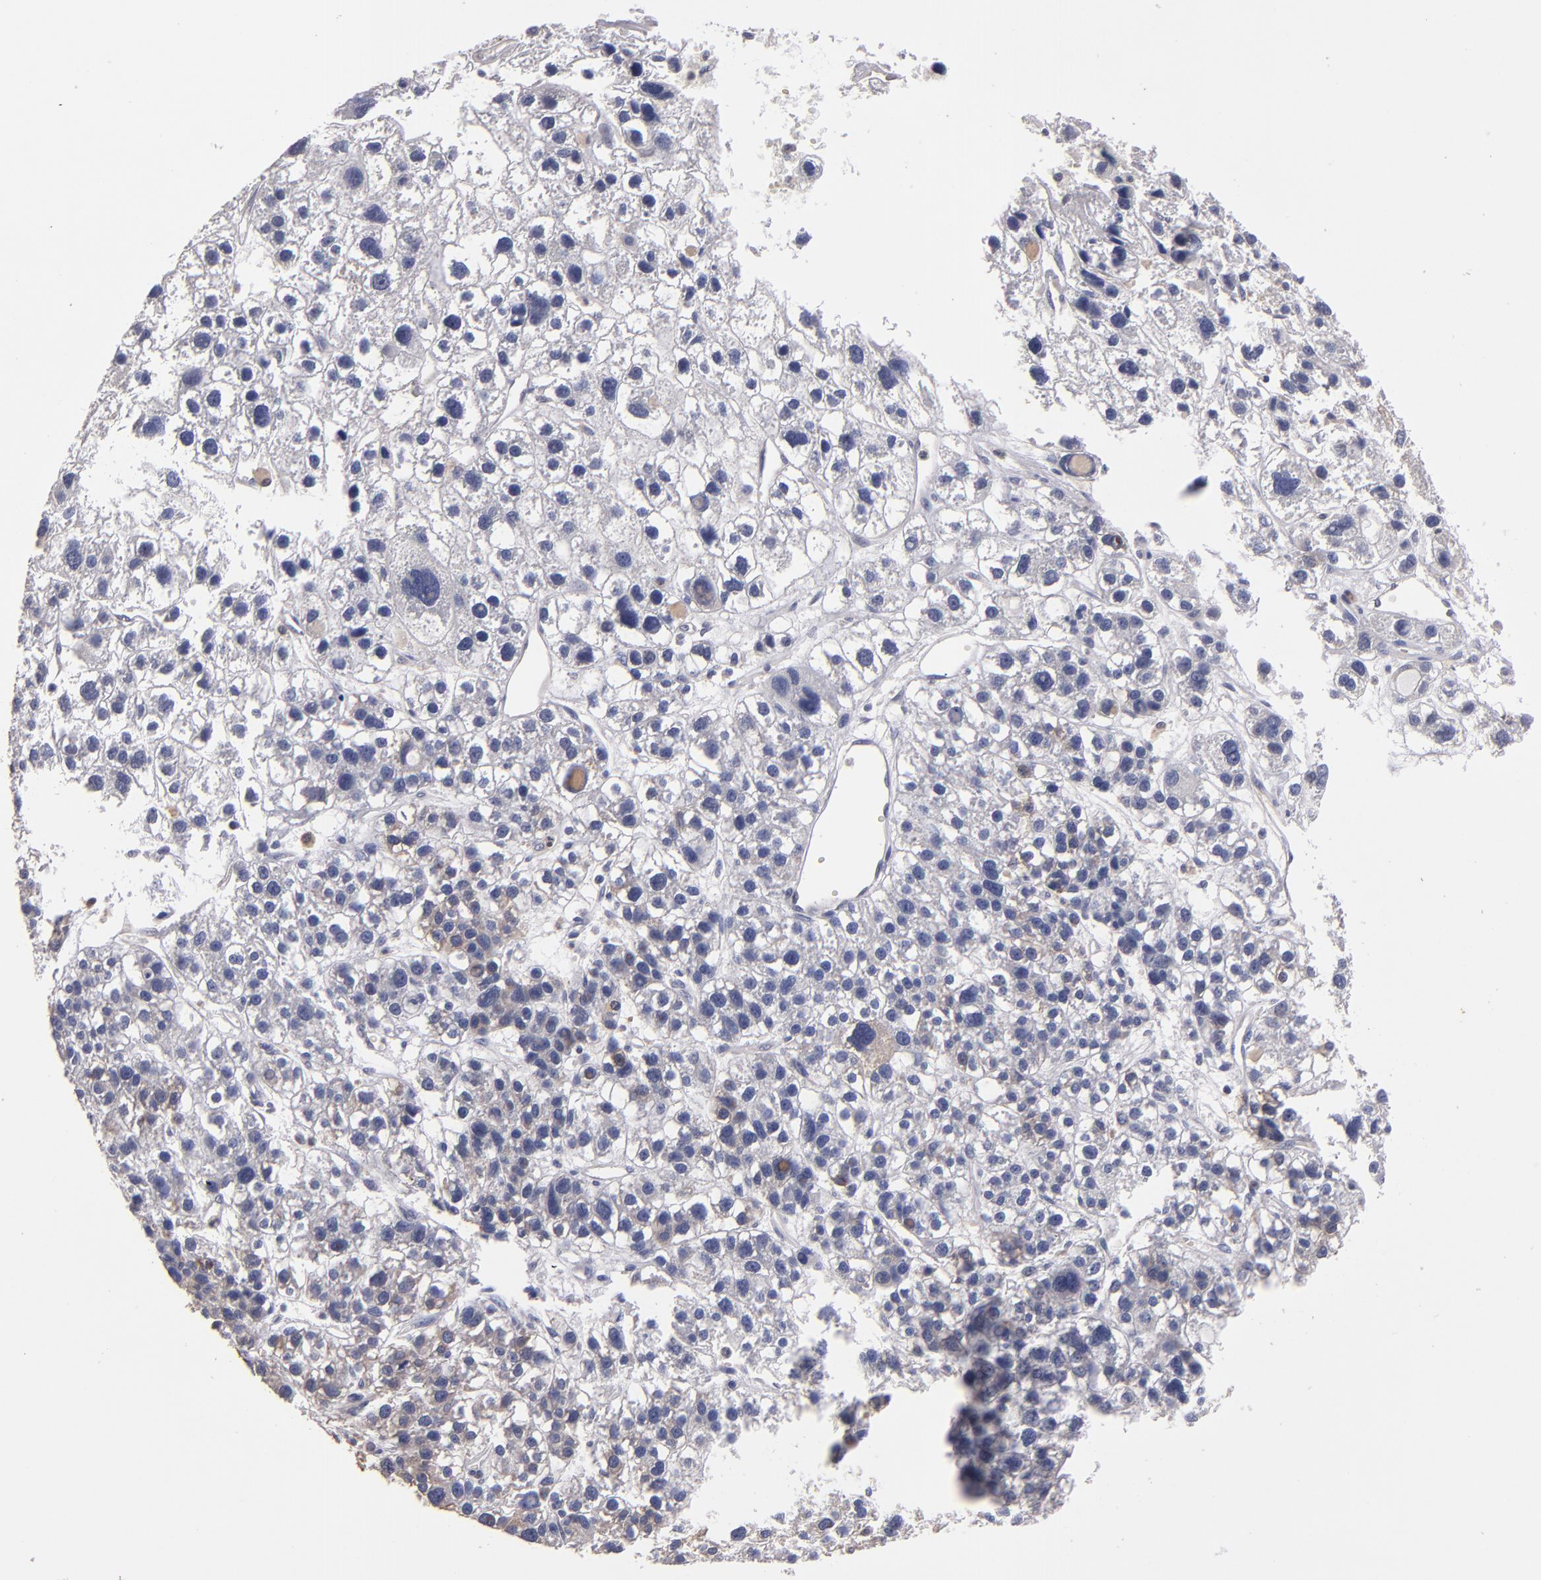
{"staining": {"intensity": "weak", "quantity": "<25%", "location": "cytoplasmic/membranous"}, "tissue": "liver cancer", "cell_type": "Tumor cells", "image_type": "cancer", "snomed": [{"axis": "morphology", "description": "Carcinoma, Hepatocellular, NOS"}, {"axis": "topography", "description": "Liver"}], "caption": "A micrograph of liver hepatocellular carcinoma stained for a protein displays no brown staining in tumor cells. (DAB IHC with hematoxylin counter stain).", "gene": "S100A1", "patient": {"sex": "female", "age": 85}}